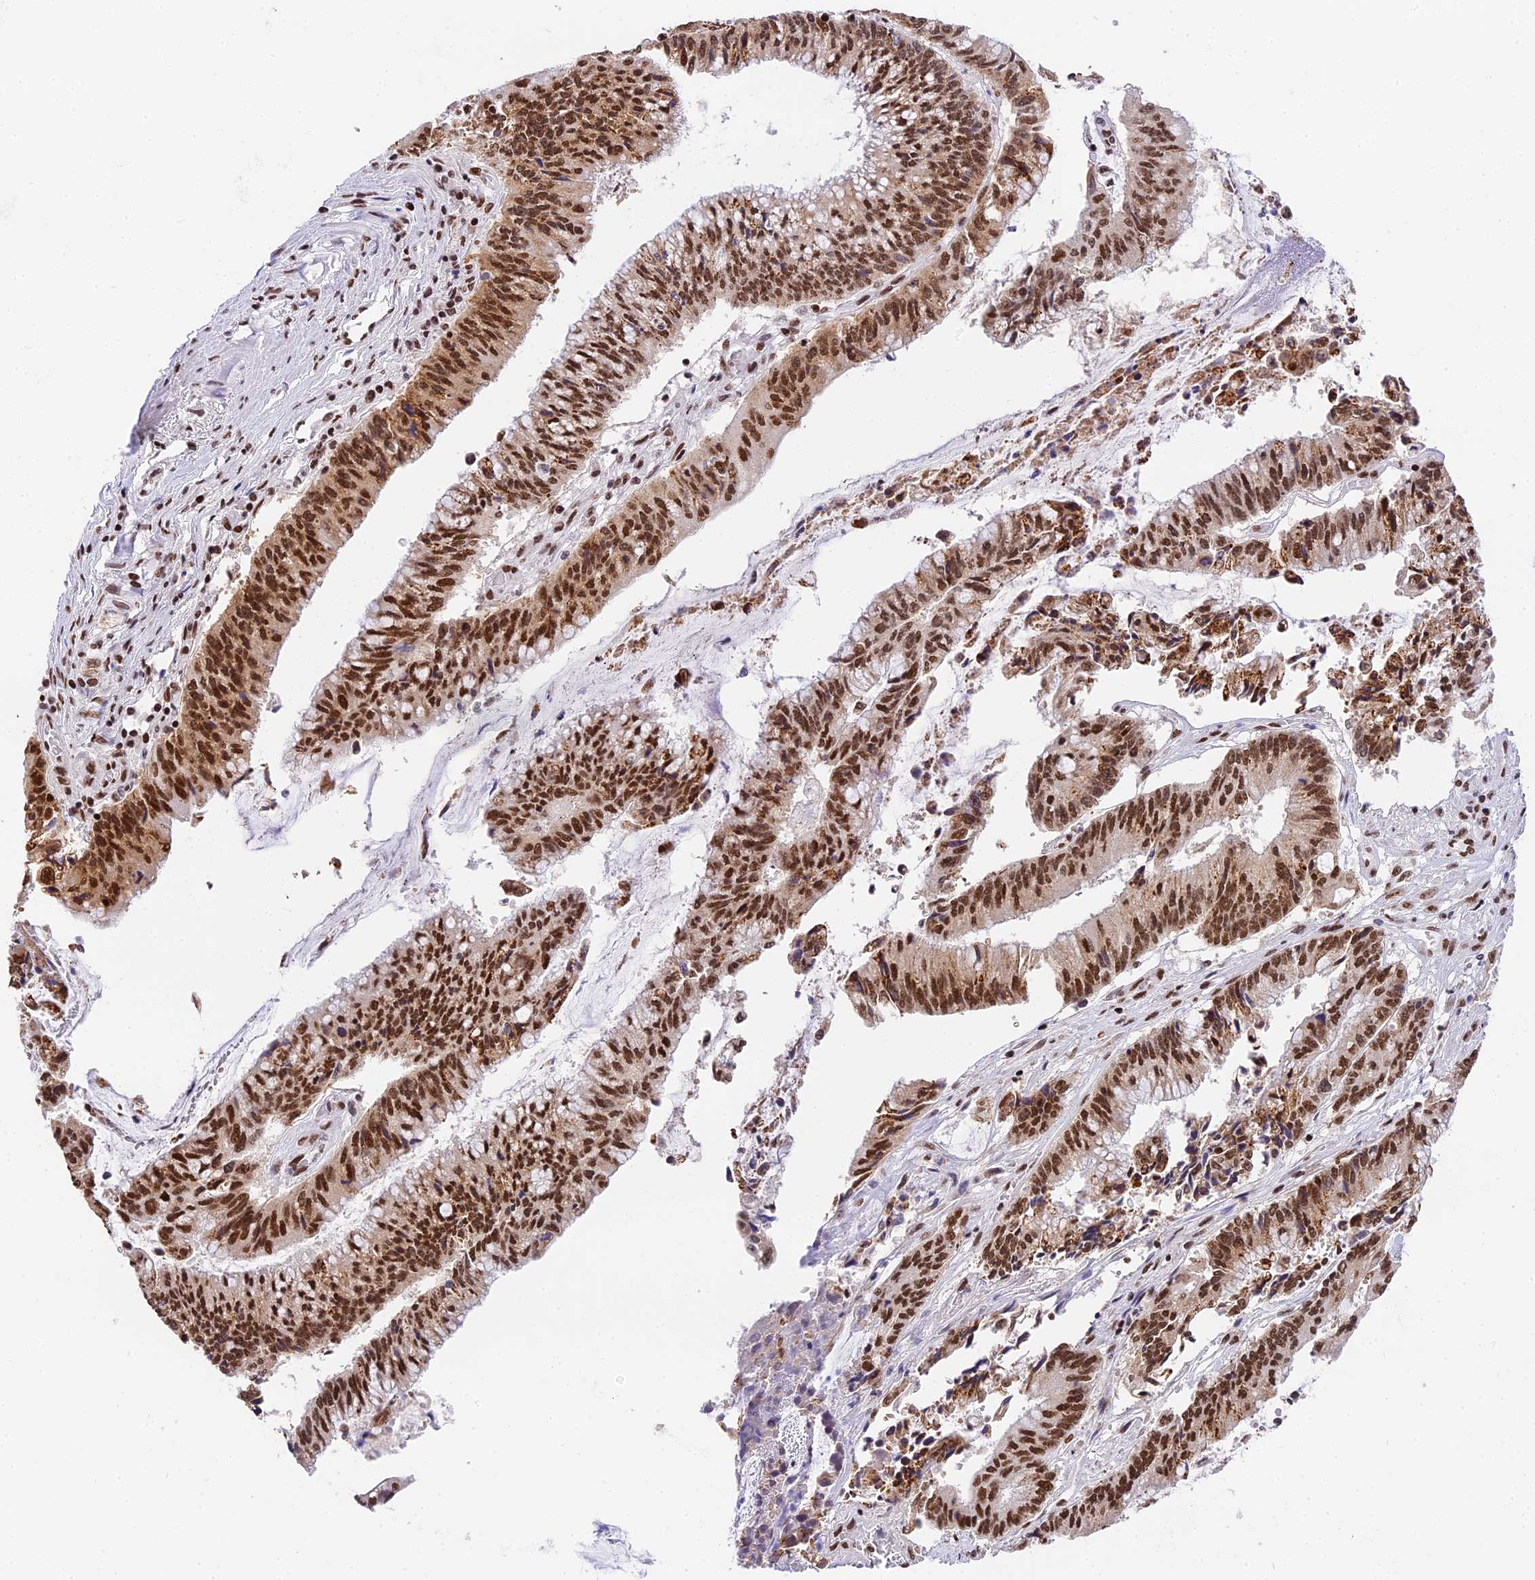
{"staining": {"intensity": "strong", "quantity": ">75%", "location": "nuclear"}, "tissue": "pancreatic cancer", "cell_type": "Tumor cells", "image_type": "cancer", "snomed": [{"axis": "morphology", "description": "Adenocarcinoma, NOS"}, {"axis": "topography", "description": "Pancreas"}], "caption": "Immunohistochemistry (IHC) staining of pancreatic cancer (adenocarcinoma), which shows high levels of strong nuclear expression in approximately >75% of tumor cells indicating strong nuclear protein positivity. The staining was performed using DAB (brown) for protein detection and nuclei were counterstained in hematoxylin (blue).", "gene": "SBNO1", "patient": {"sex": "female", "age": 50}}